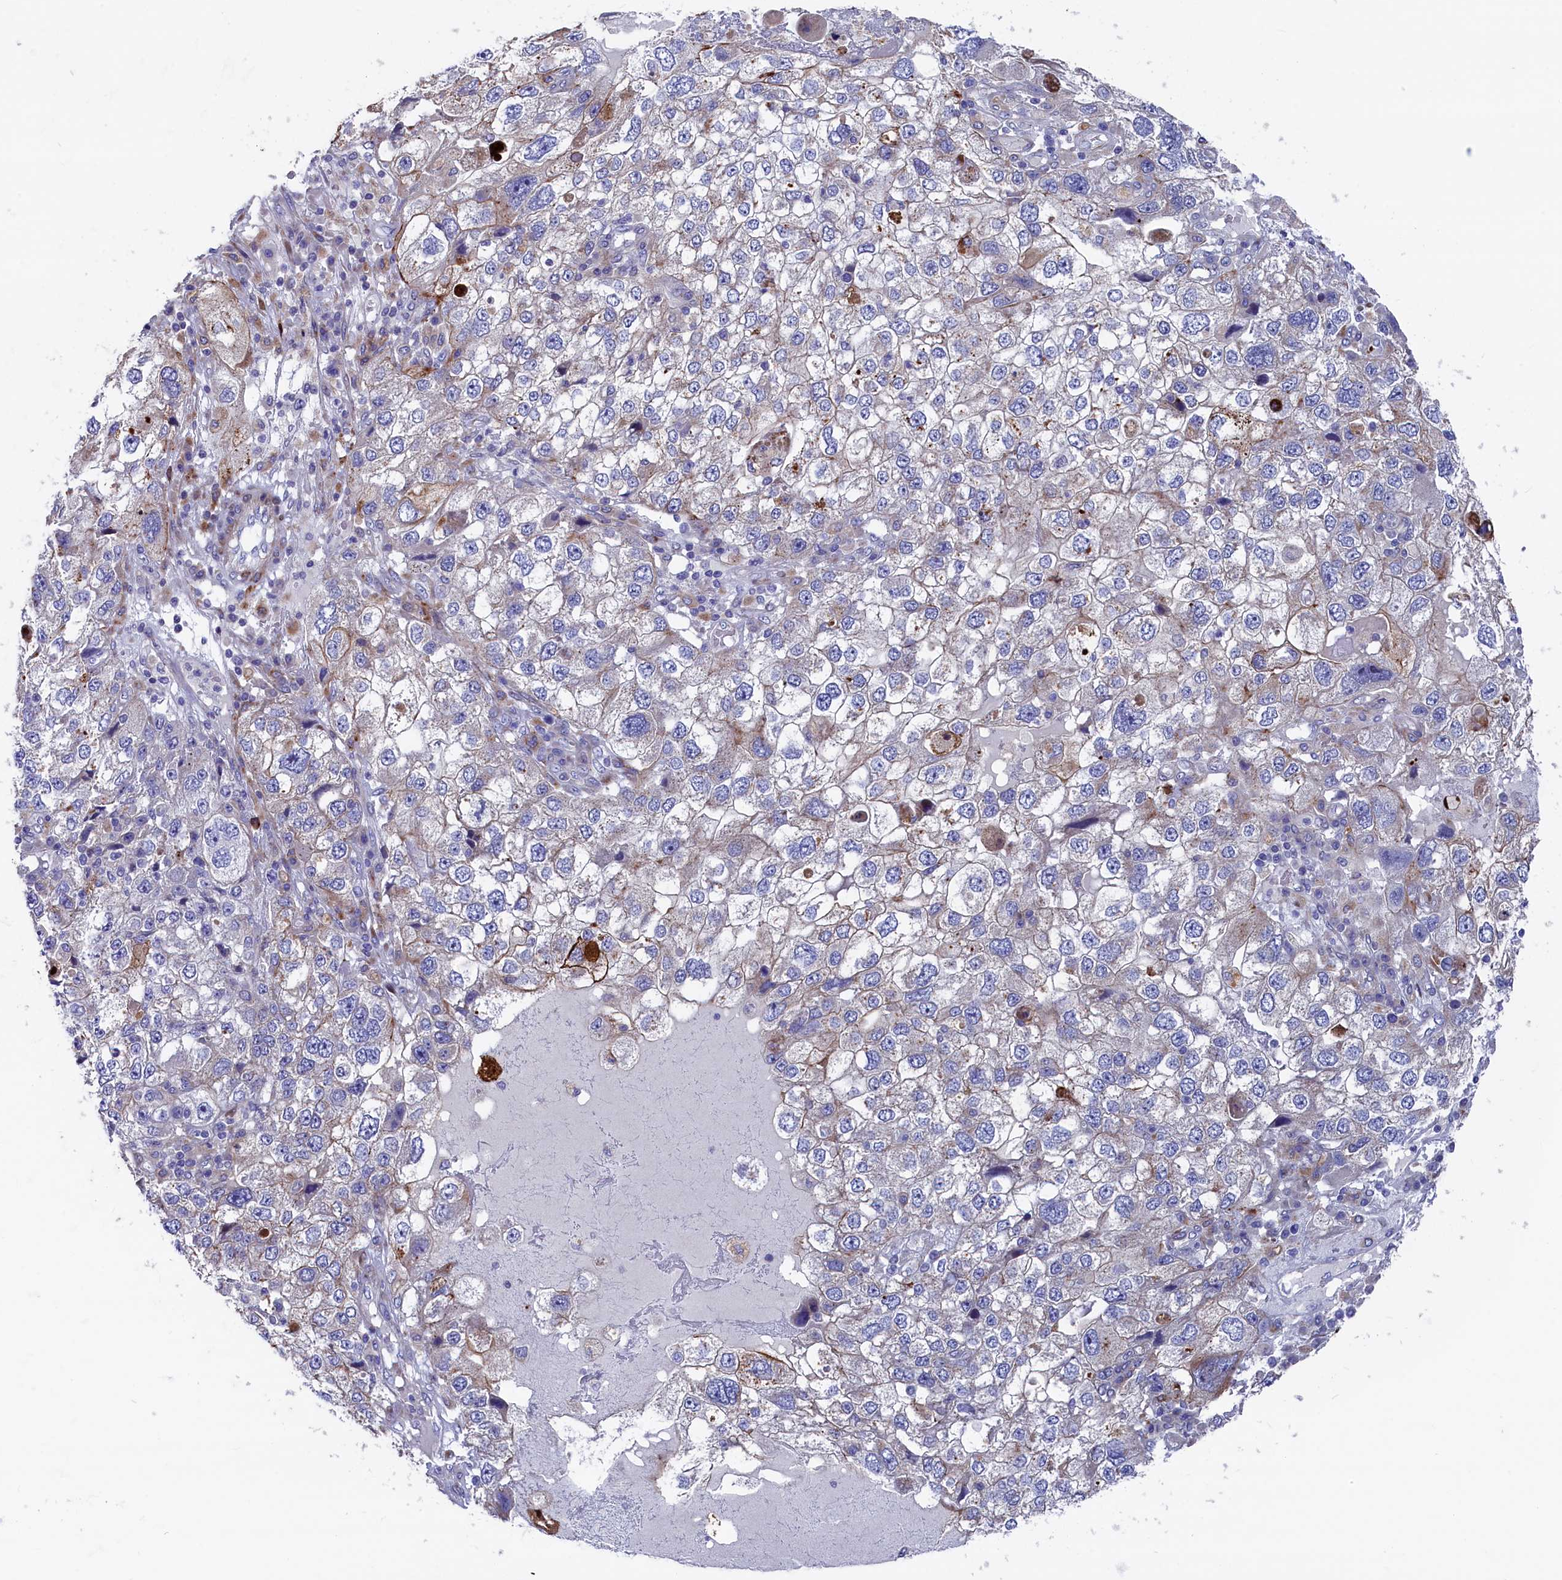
{"staining": {"intensity": "weak", "quantity": "<25%", "location": "cytoplasmic/membranous"}, "tissue": "endometrial cancer", "cell_type": "Tumor cells", "image_type": "cancer", "snomed": [{"axis": "morphology", "description": "Adenocarcinoma, NOS"}, {"axis": "topography", "description": "Endometrium"}], "caption": "Immunohistochemistry (IHC) of human endometrial adenocarcinoma demonstrates no positivity in tumor cells.", "gene": "NUDT7", "patient": {"sex": "female", "age": 49}}